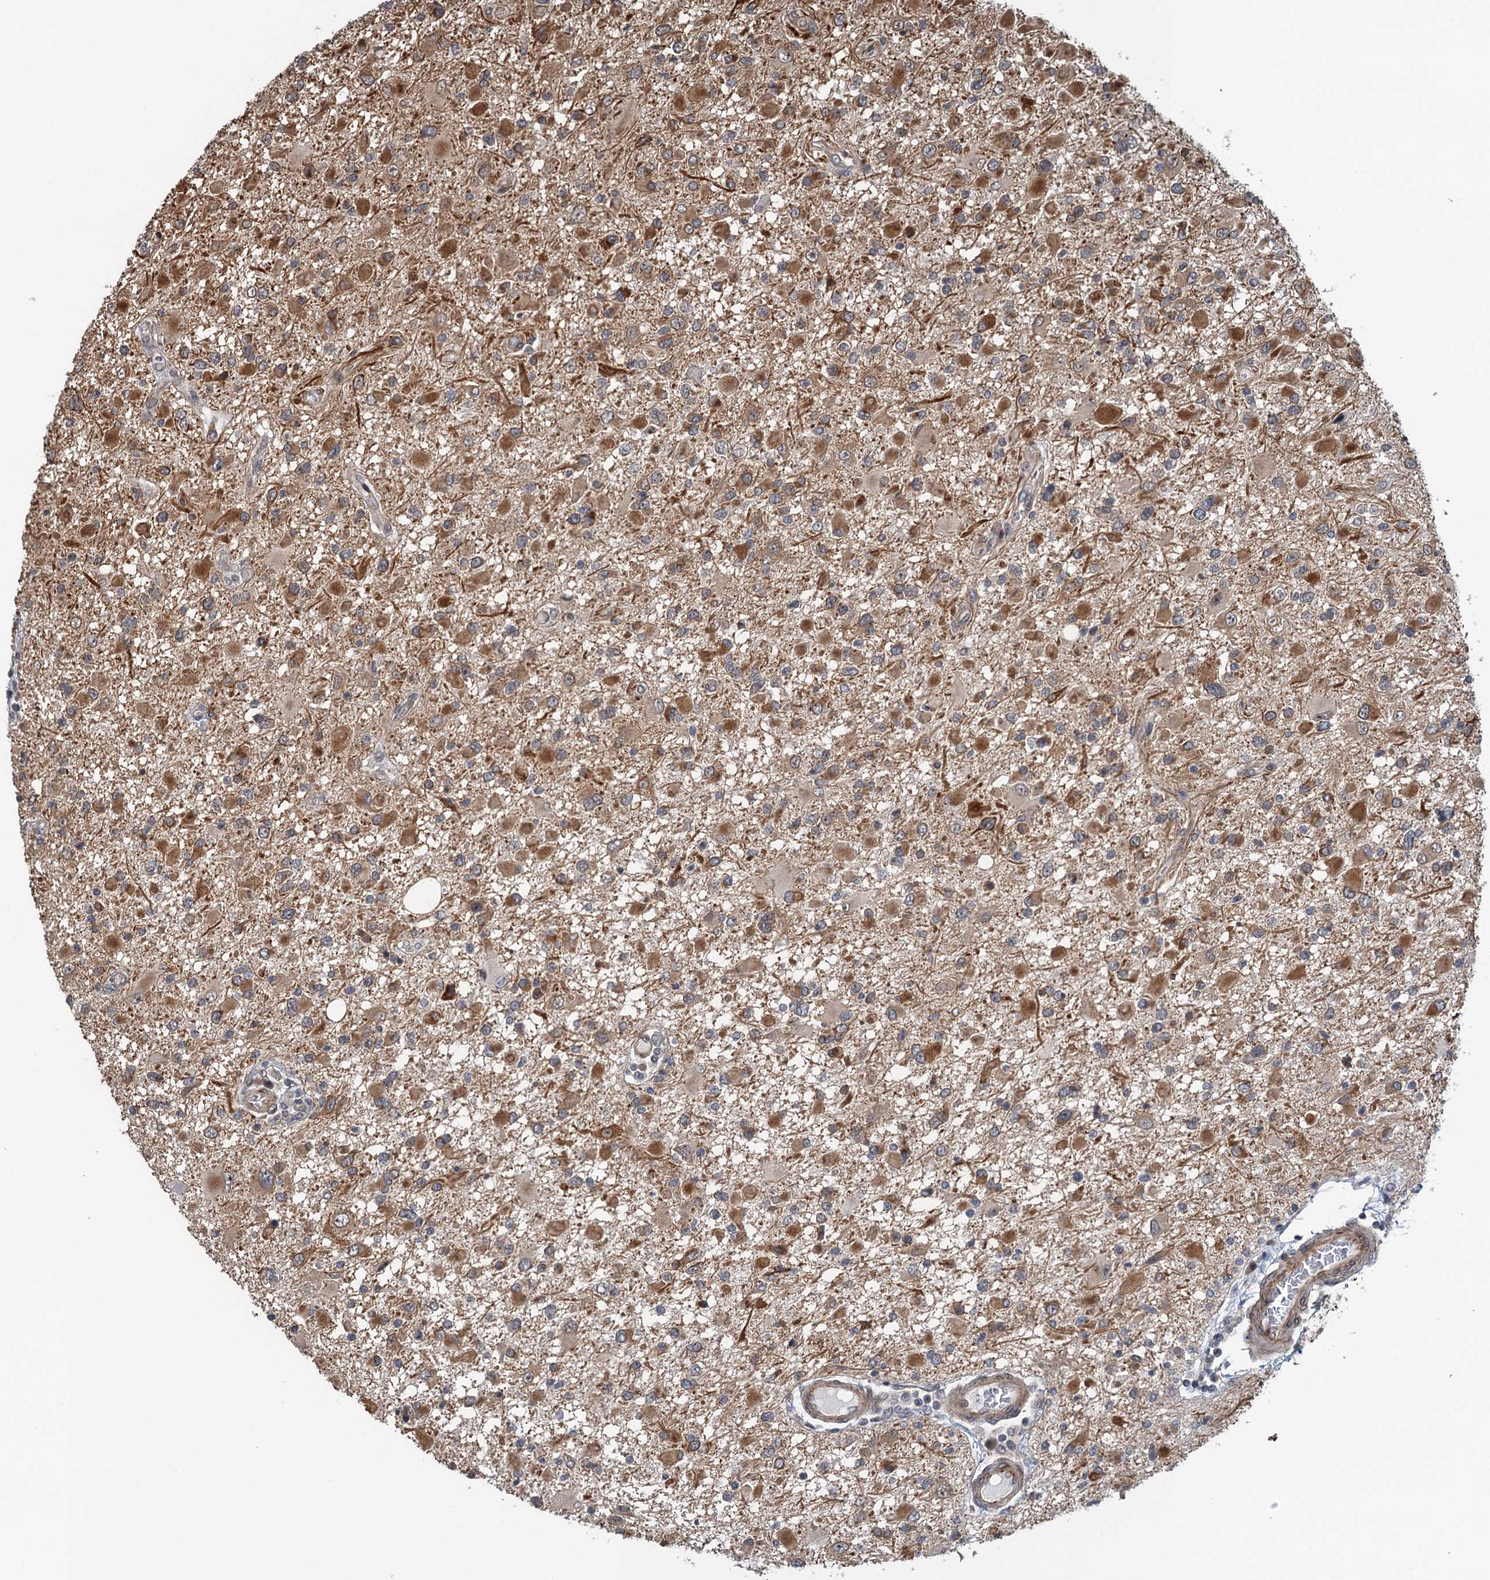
{"staining": {"intensity": "moderate", "quantity": ">75%", "location": "cytoplasmic/membranous"}, "tissue": "glioma", "cell_type": "Tumor cells", "image_type": "cancer", "snomed": [{"axis": "morphology", "description": "Glioma, malignant, High grade"}, {"axis": "topography", "description": "Brain"}], "caption": "Immunohistochemistry (IHC) (DAB) staining of malignant glioma (high-grade) shows moderate cytoplasmic/membranous protein staining in about >75% of tumor cells.", "gene": "WHAMM", "patient": {"sex": "male", "age": 53}}